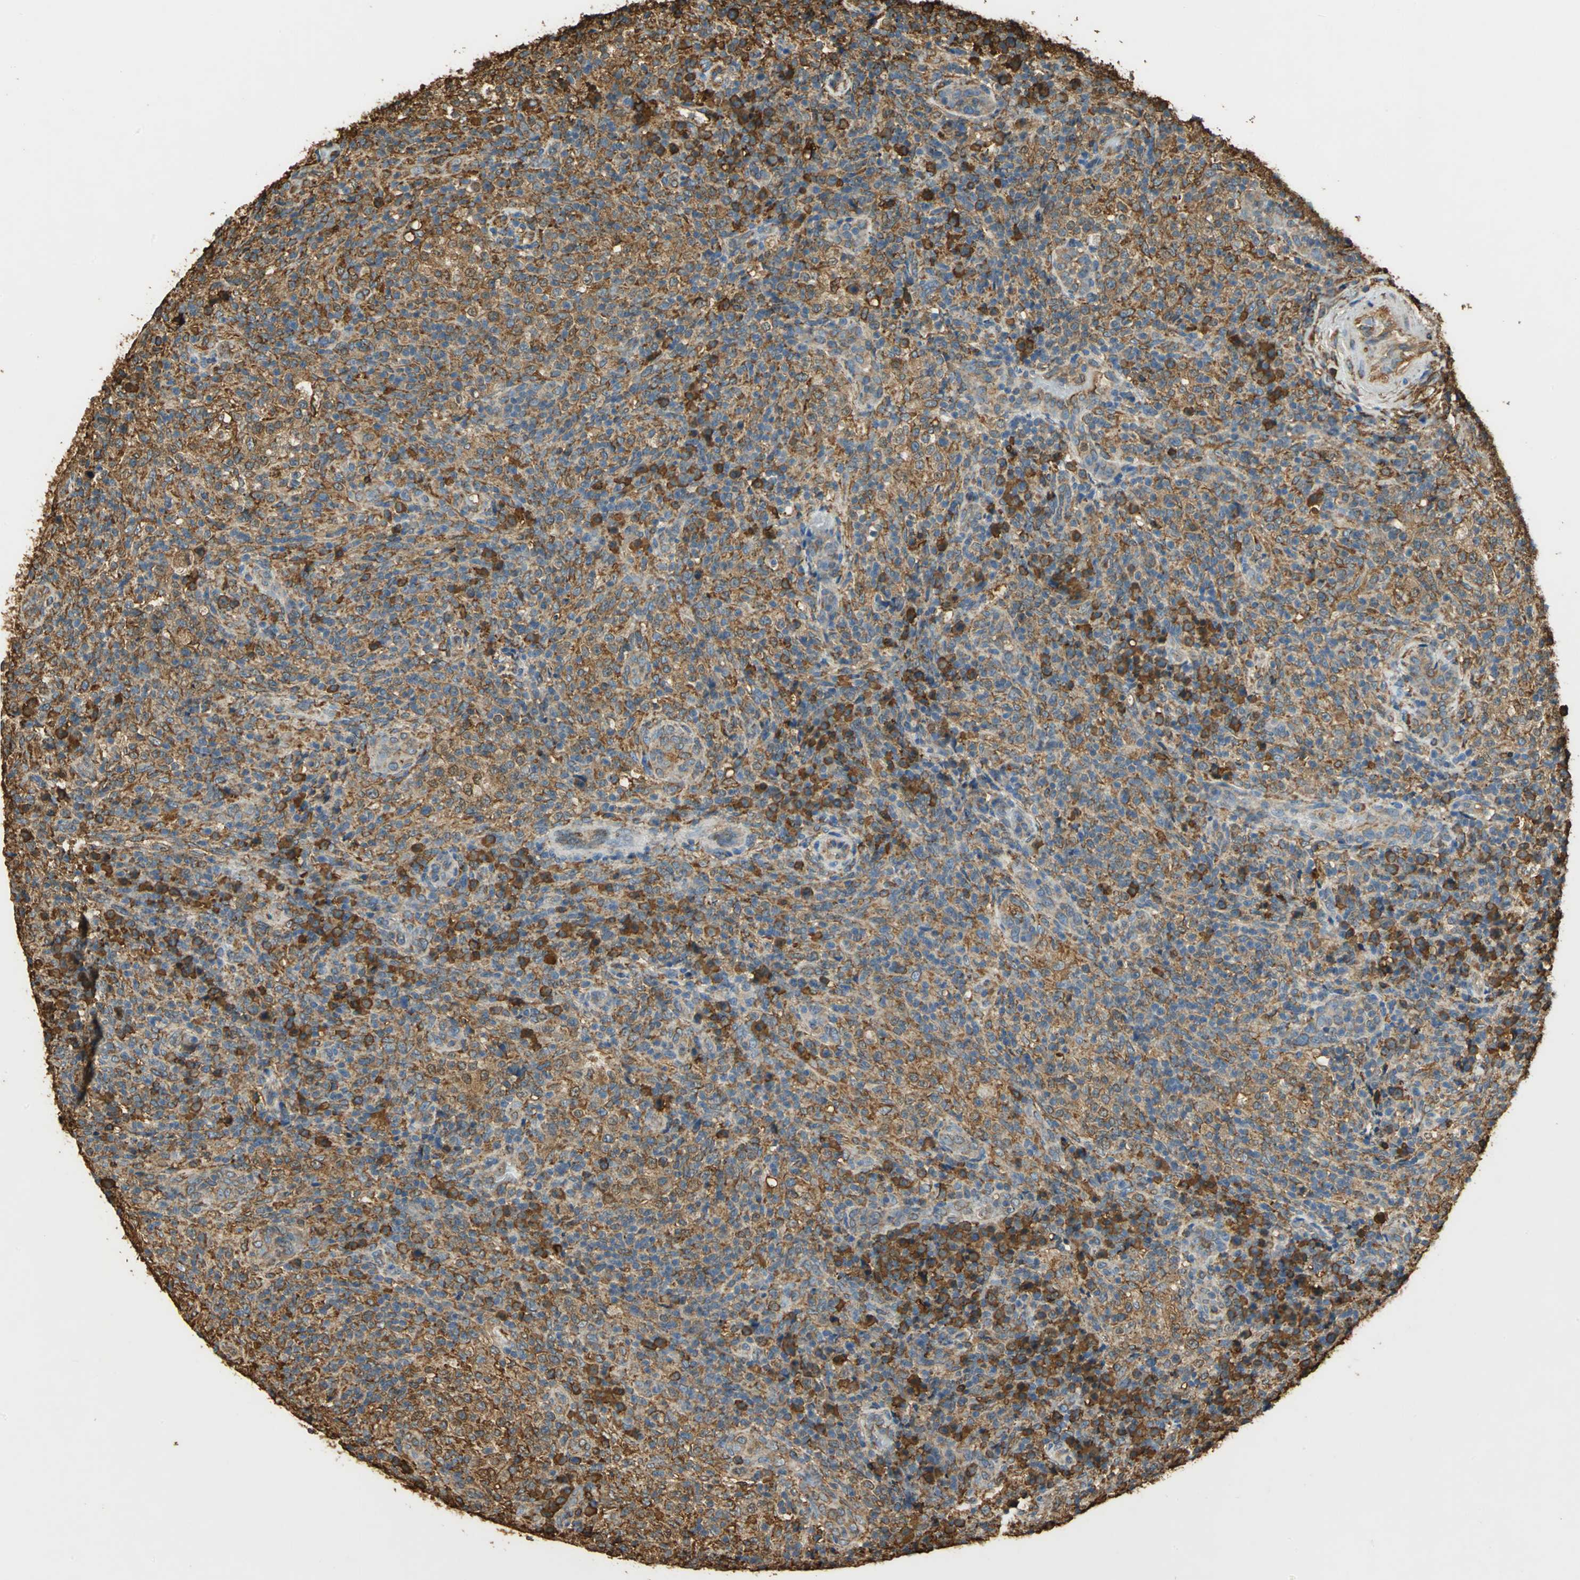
{"staining": {"intensity": "moderate", "quantity": ">75%", "location": "cytoplasmic/membranous"}, "tissue": "lymphoma", "cell_type": "Tumor cells", "image_type": "cancer", "snomed": [{"axis": "morphology", "description": "Malignant lymphoma, non-Hodgkin's type, High grade"}, {"axis": "topography", "description": "Lymph node"}], "caption": "High-grade malignant lymphoma, non-Hodgkin's type was stained to show a protein in brown. There is medium levels of moderate cytoplasmic/membranous positivity in about >75% of tumor cells.", "gene": "HSP90B1", "patient": {"sex": "female", "age": 76}}